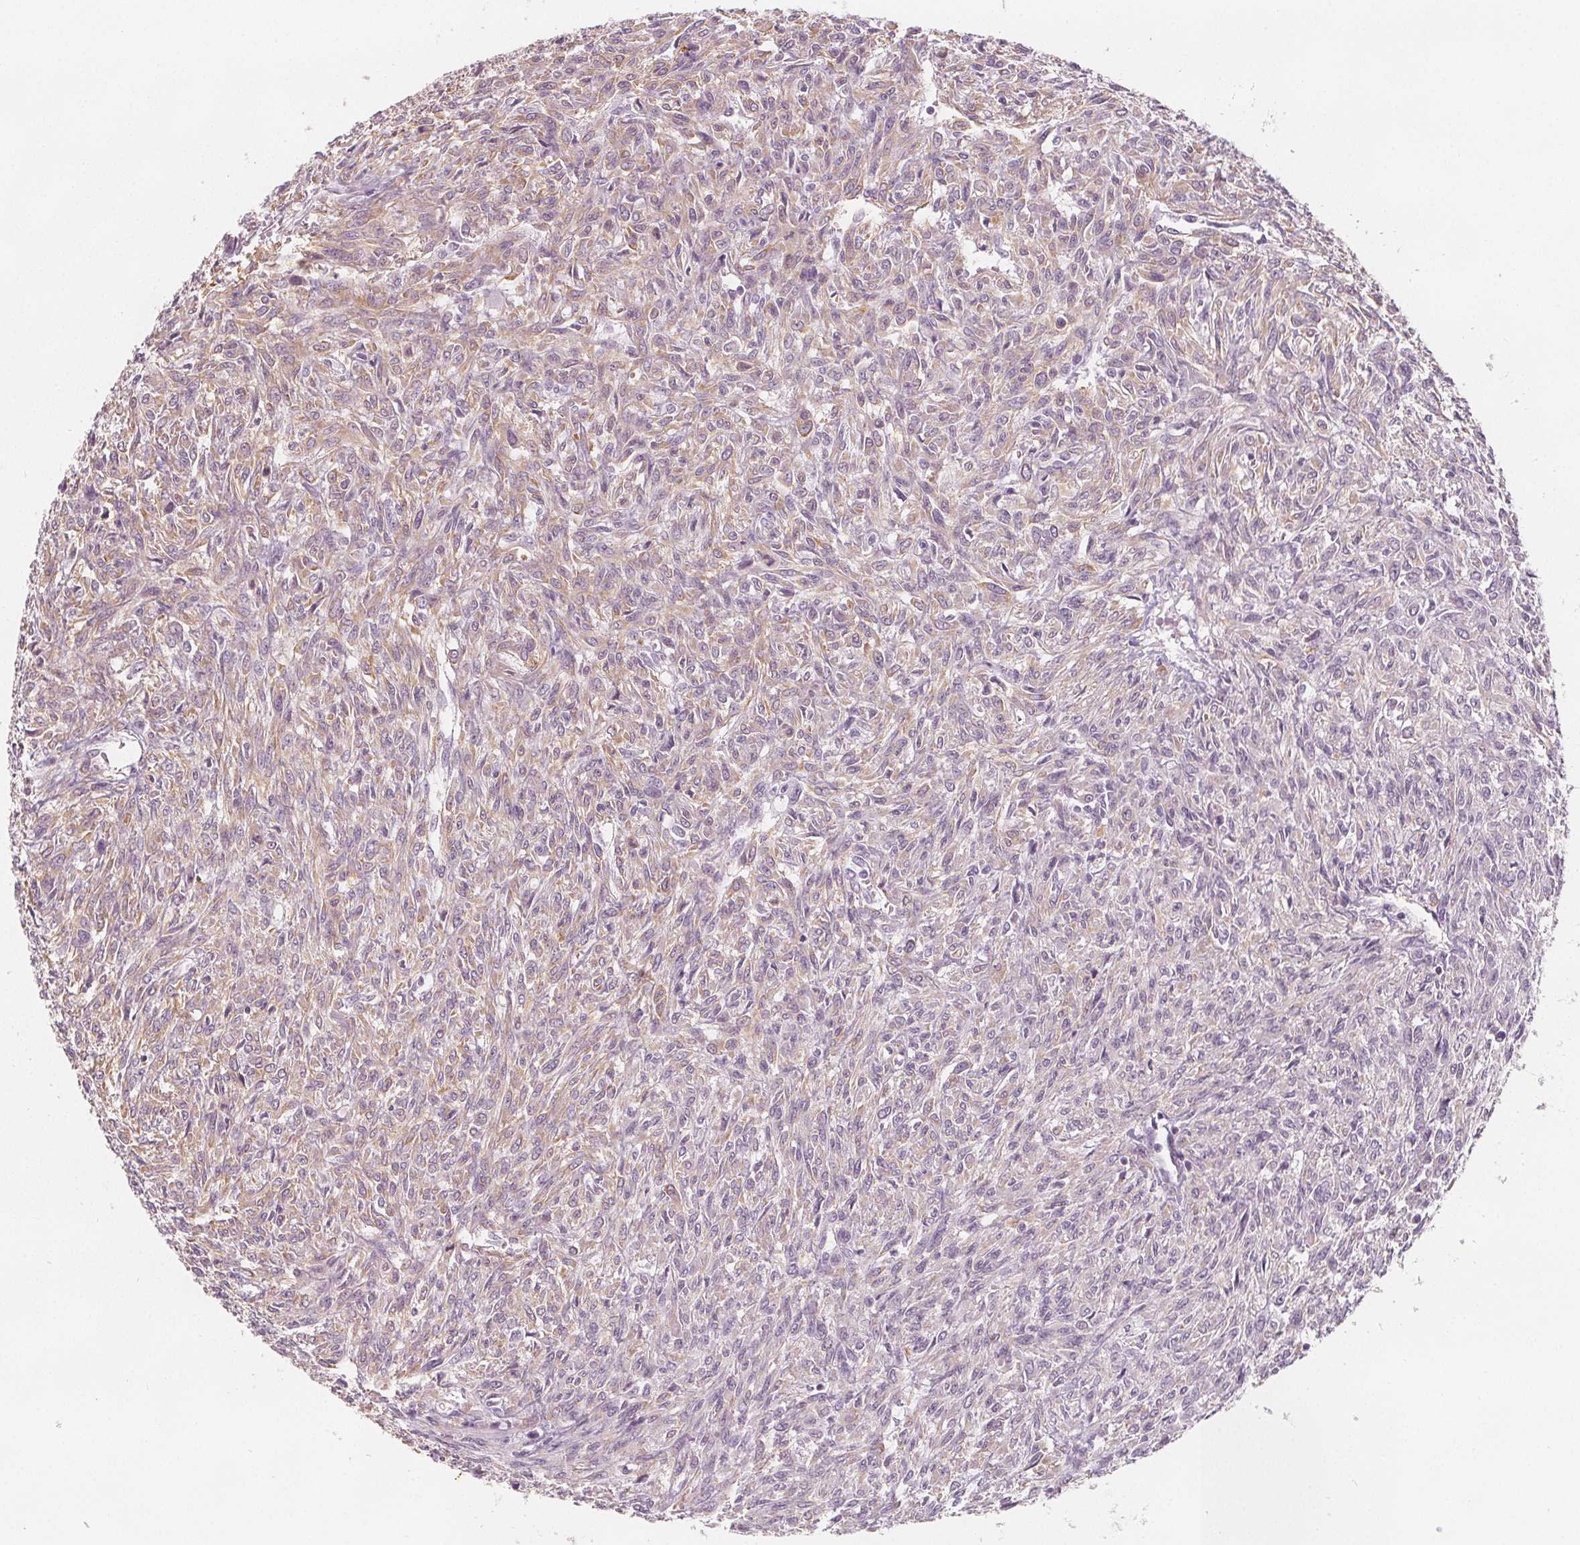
{"staining": {"intensity": "weak", "quantity": "25%-75%", "location": "cytoplasmic/membranous"}, "tissue": "renal cancer", "cell_type": "Tumor cells", "image_type": "cancer", "snomed": [{"axis": "morphology", "description": "Adenocarcinoma, NOS"}, {"axis": "topography", "description": "Kidney"}], "caption": "Immunohistochemistry (DAB (3,3'-diaminobenzidine)) staining of human renal cancer (adenocarcinoma) displays weak cytoplasmic/membranous protein positivity in approximately 25%-75% of tumor cells. (DAB IHC, brown staining for protein, blue staining for nuclei).", "gene": "MAP1A", "patient": {"sex": "male", "age": 58}}